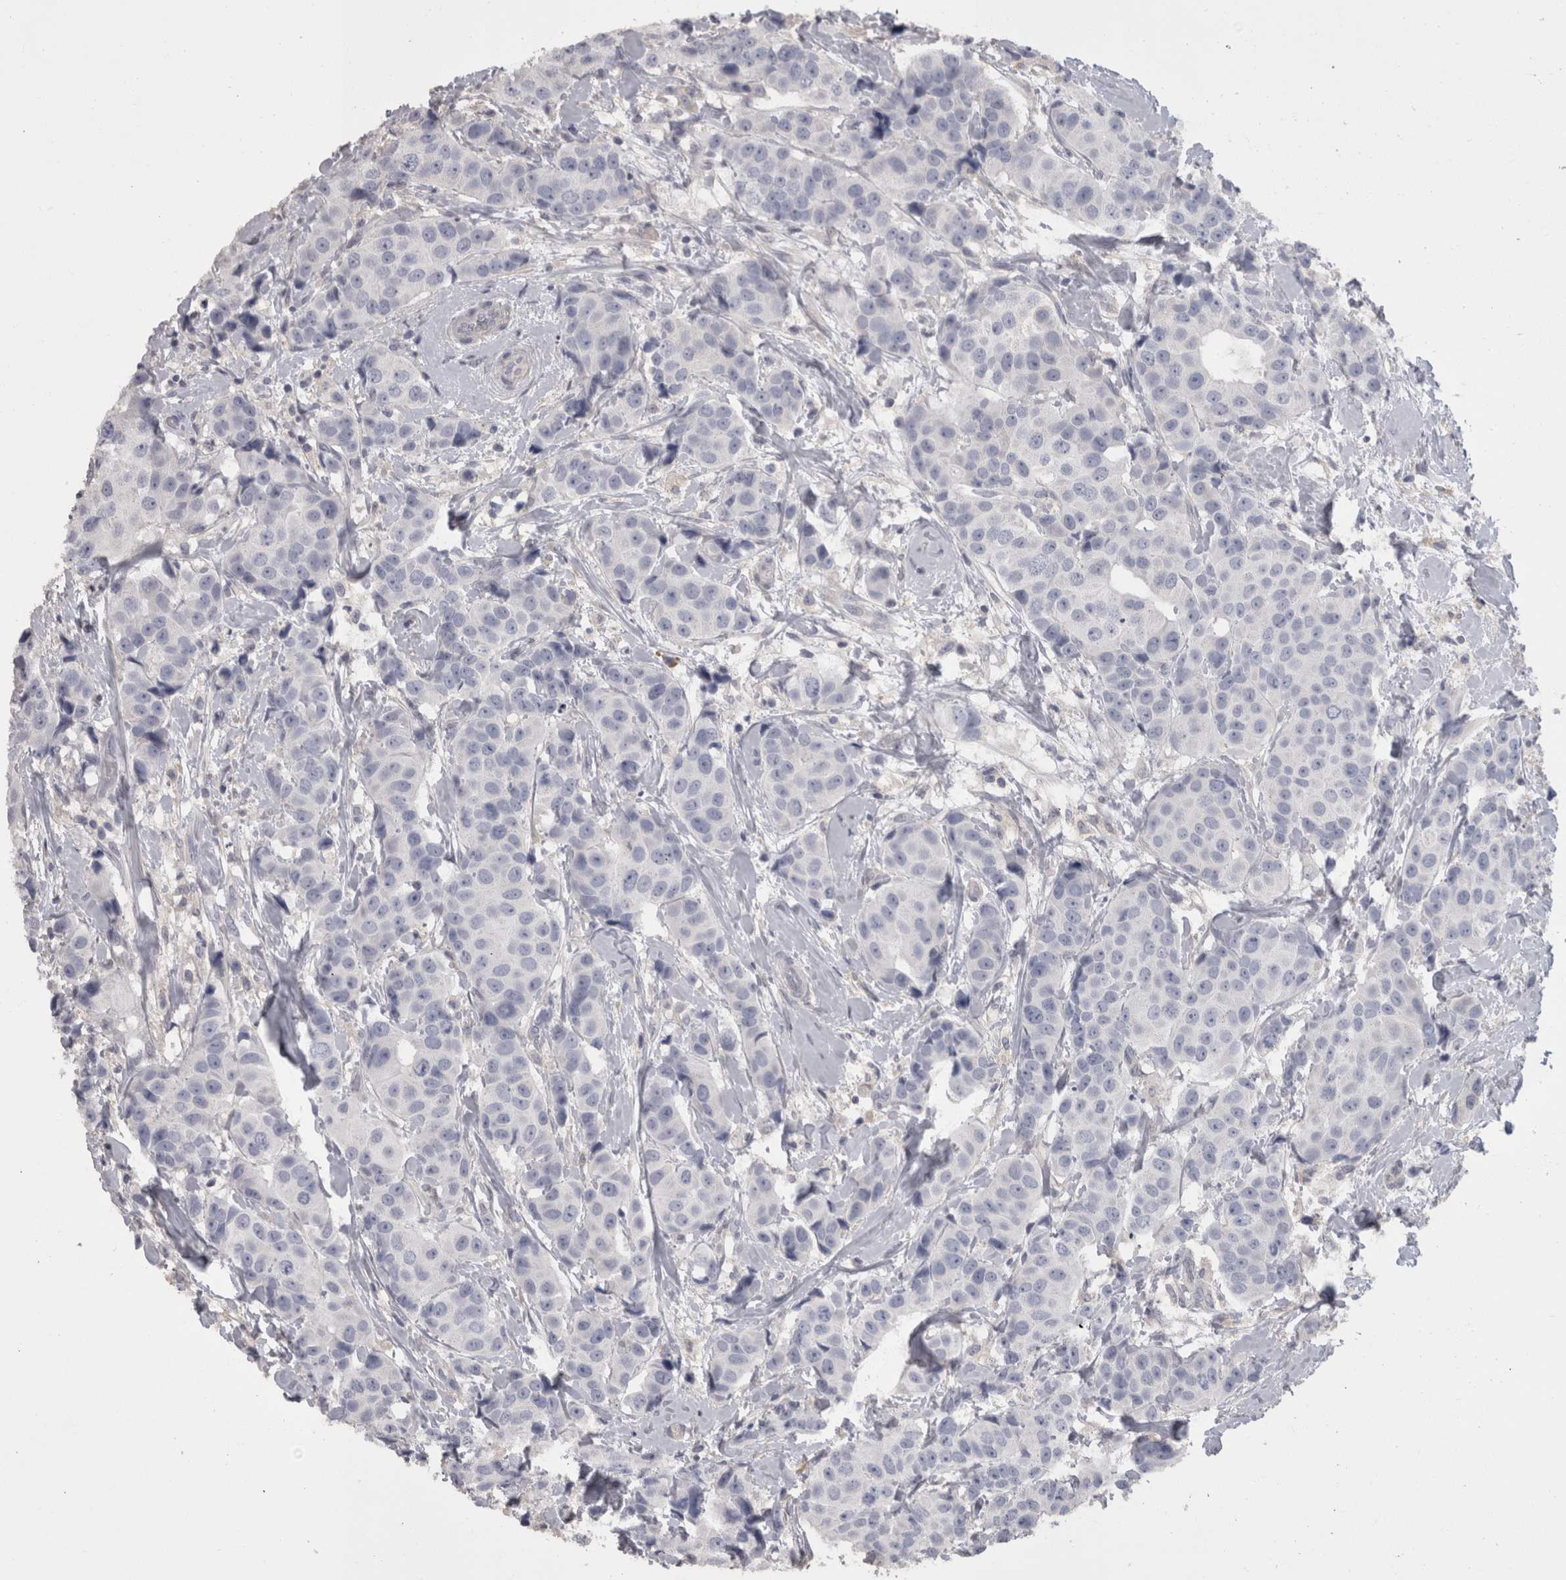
{"staining": {"intensity": "negative", "quantity": "none", "location": "none"}, "tissue": "breast cancer", "cell_type": "Tumor cells", "image_type": "cancer", "snomed": [{"axis": "morphology", "description": "Normal tissue, NOS"}, {"axis": "morphology", "description": "Duct carcinoma"}, {"axis": "topography", "description": "Breast"}], "caption": "Image shows no protein staining in tumor cells of breast intraductal carcinoma tissue.", "gene": "CAMK2D", "patient": {"sex": "female", "age": 39}}